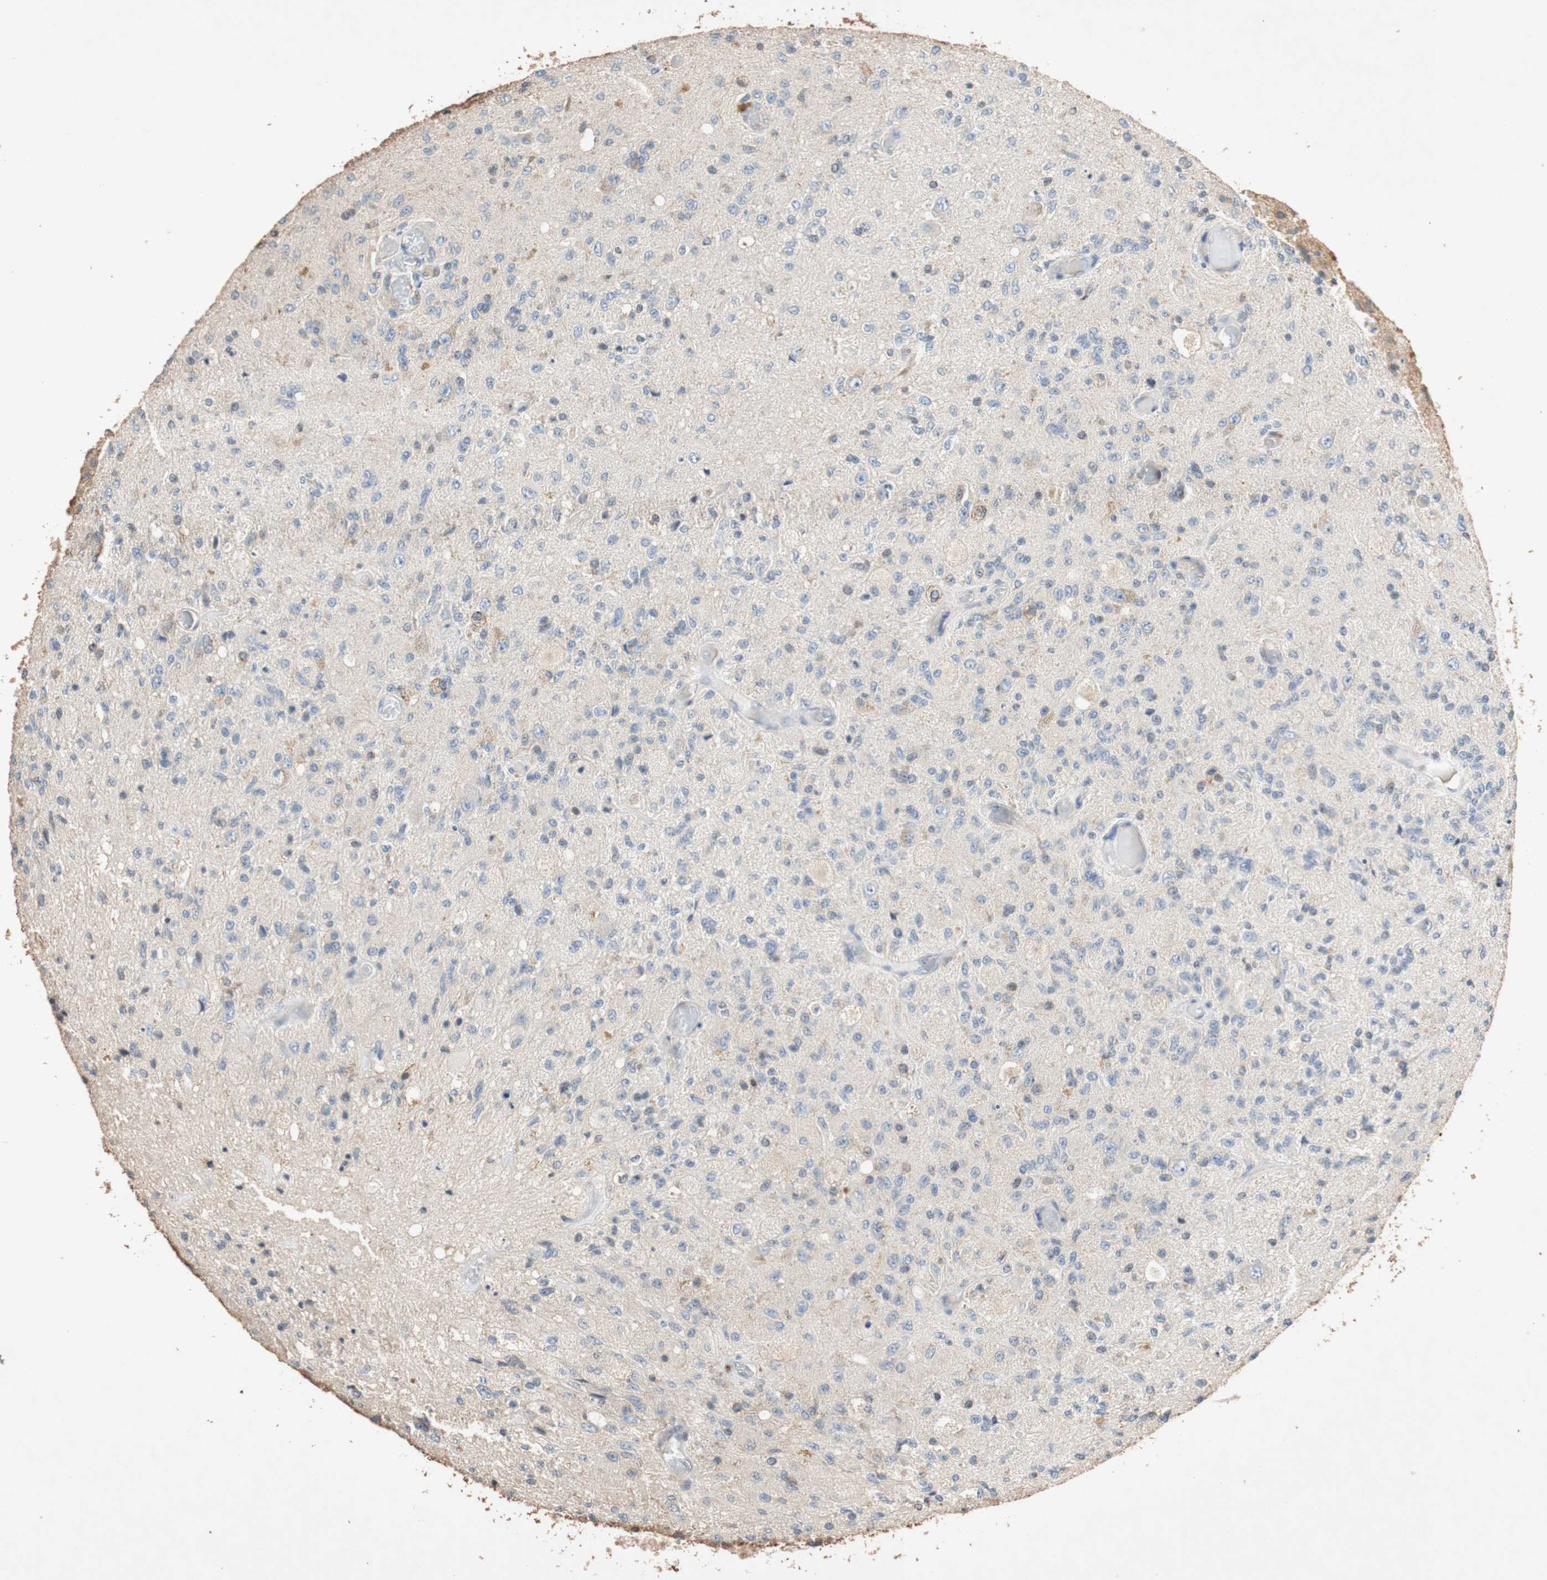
{"staining": {"intensity": "negative", "quantity": "none", "location": "none"}, "tissue": "glioma", "cell_type": "Tumor cells", "image_type": "cancer", "snomed": [{"axis": "morphology", "description": "Normal tissue, NOS"}, {"axis": "morphology", "description": "Glioma, malignant, High grade"}, {"axis": "topography", "description": "Cerebral cortex"}], "caption": "Immunohistochemistry (IHC) image of human high-grade glioma (malignant) stained for a protein (brown), which exhibits no positivity in tumor cells.", "gene": "TUBB", "patient": {"sex": "male", "age": 77}}